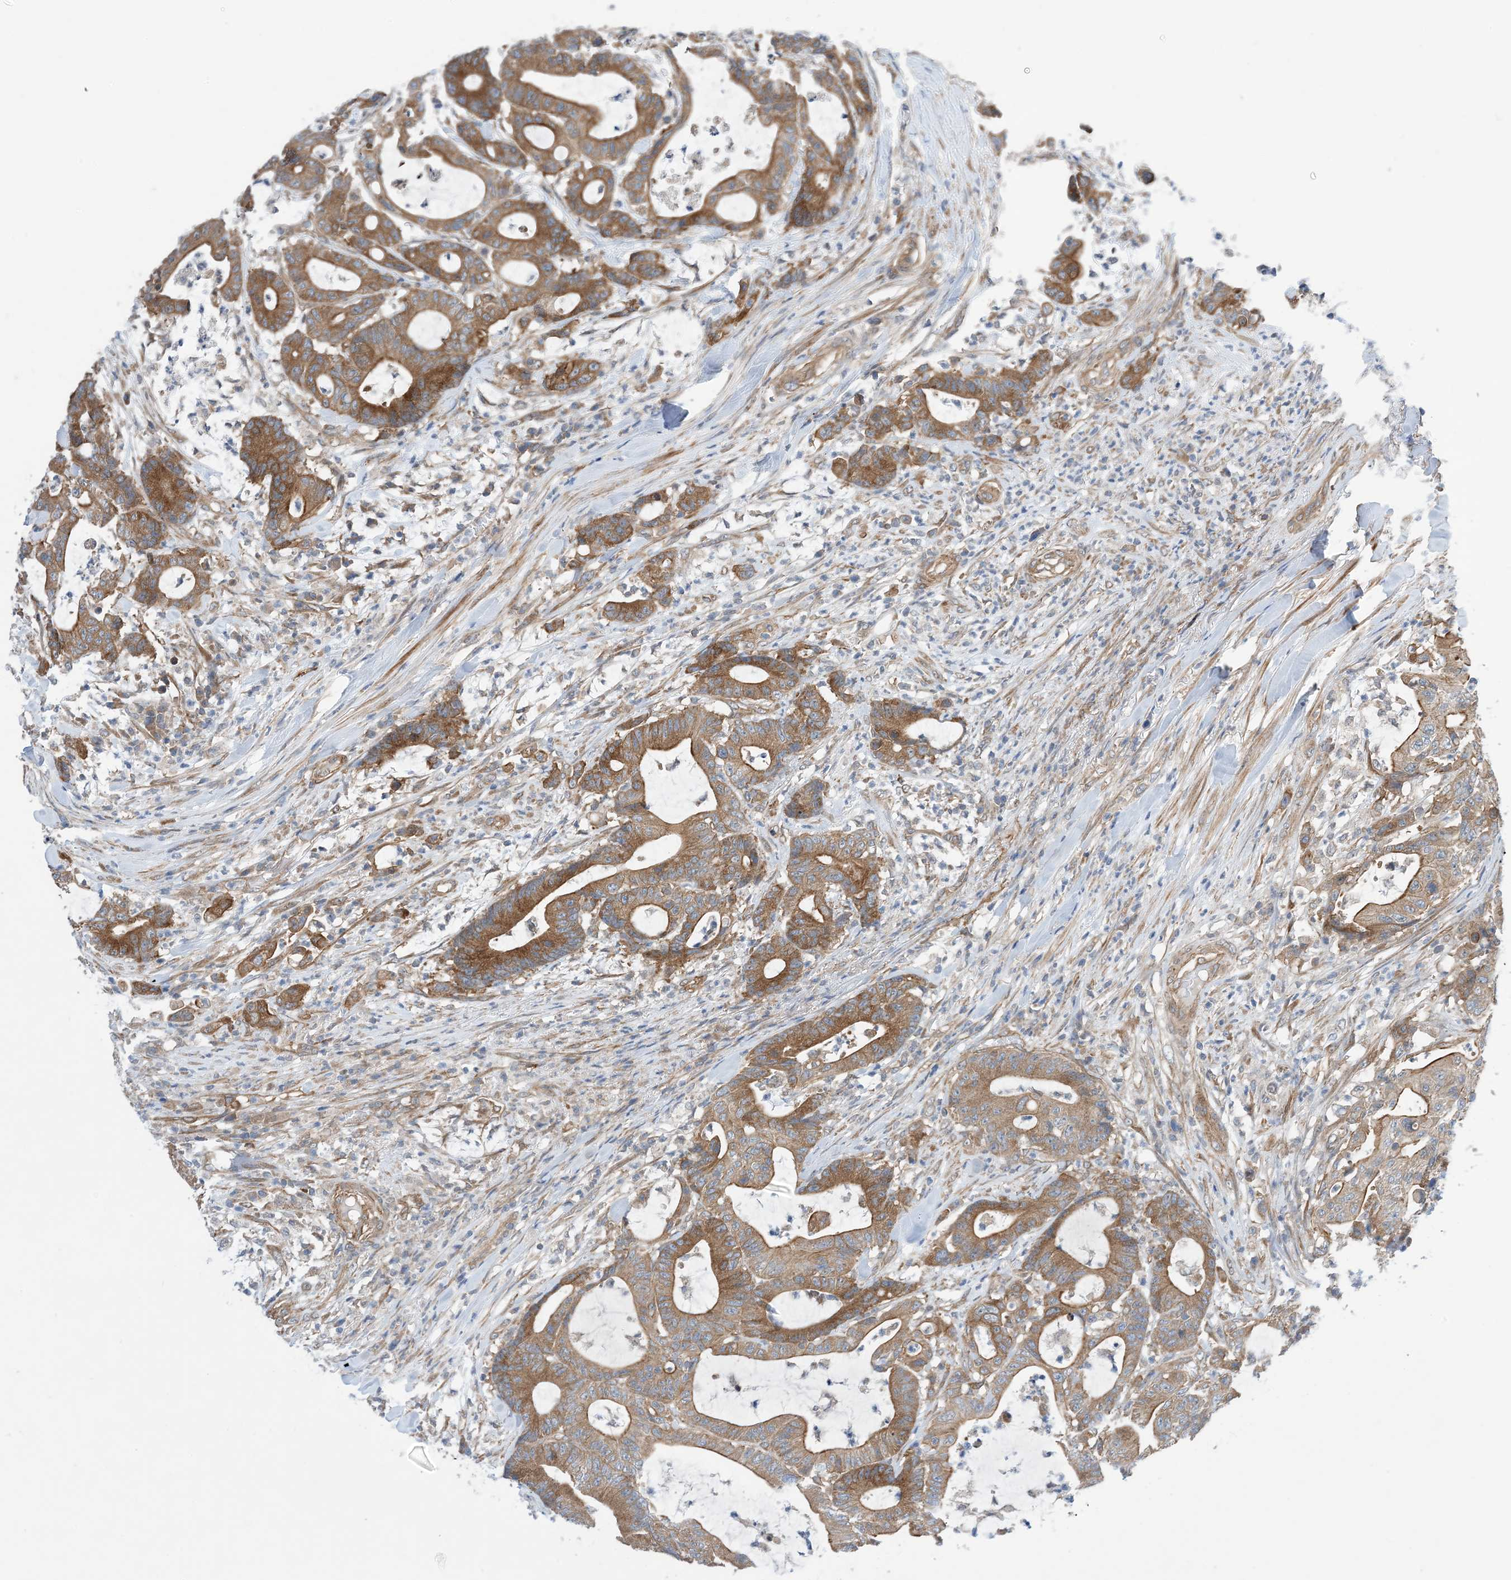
{"staining": {"intensity": "moderate", "quantity": ">75%", "location": "cytoplasmic/membranous"}, "tissue": "colorectal cancer", "cell_type": "Tumor cells", "image_type": "cancer", "snomed": [{"axis": "morphology", "description": "Adenocarcinoma, NOS"}, {"axis": "topography", "description": "Colon"}], "caption": "A photomicrograph of colorectal cancer stained for a protein exhibits moderate cytoplasmic/membranous brown staining in tumor cells.", "gene": "EHBP1", "patient": {"sex": "female", "age": 84}}